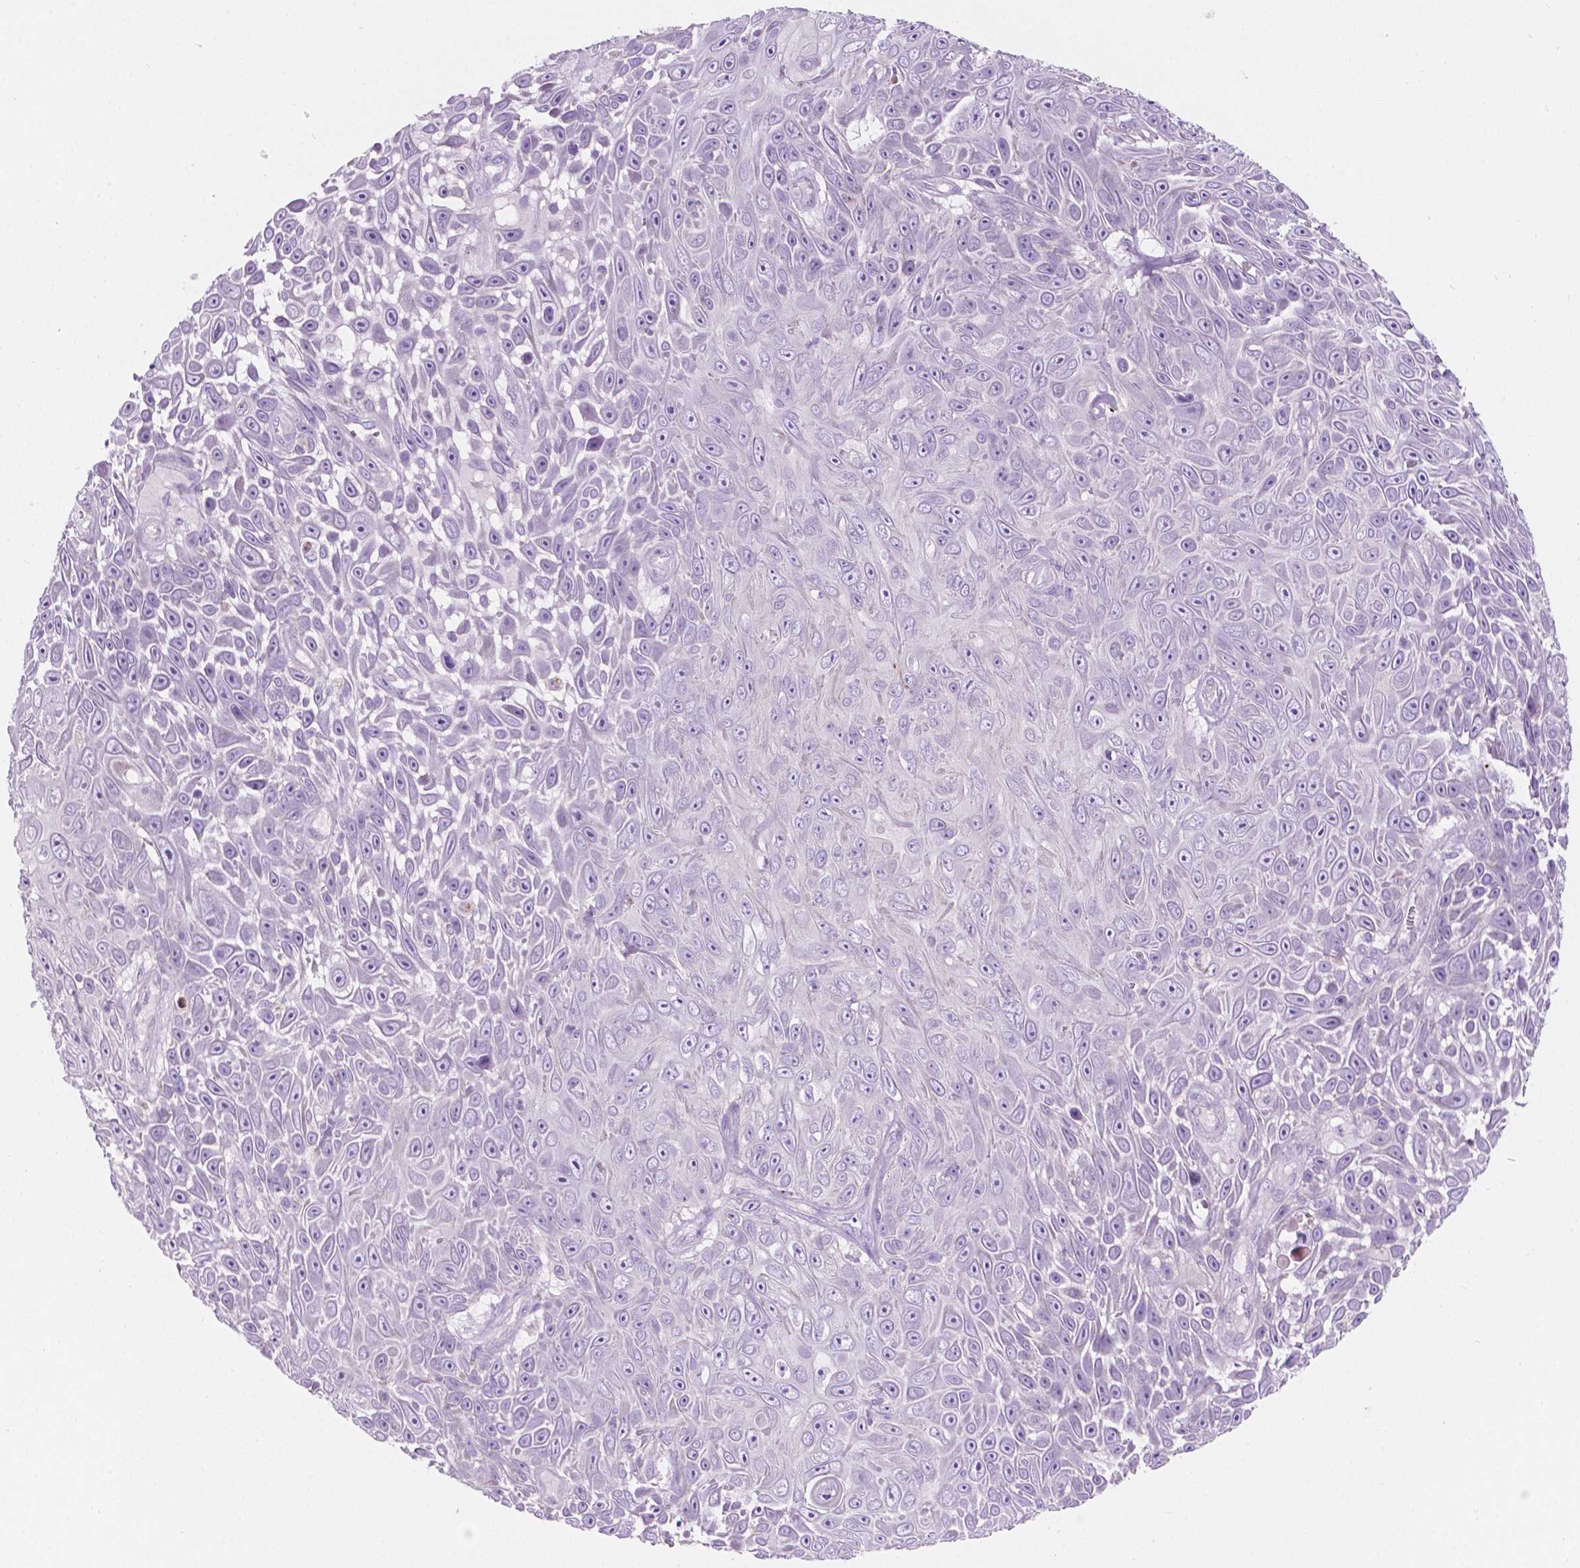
{"staining": {"intensity": "weak", "quantity": "25%-75%", "location": "nuclear"}, "tissue": "skin cancer", "cell_type": "Tumor cells", "image_type": "cancer", "snomed": [{"axis": "morphology", "description": "Squamous cell carcinoma, NOS"}, {"axis": "topography", "description": "Skin"}], "caption": "Protein expression analysis of skin cancer displays weak nuclear staining in approximately 25%-75% of tumor cells. (IHC, brightfield microscopy, high magnification).", "gene": "NOS1AP", "patient": {"sex": "male", "age": 82}}